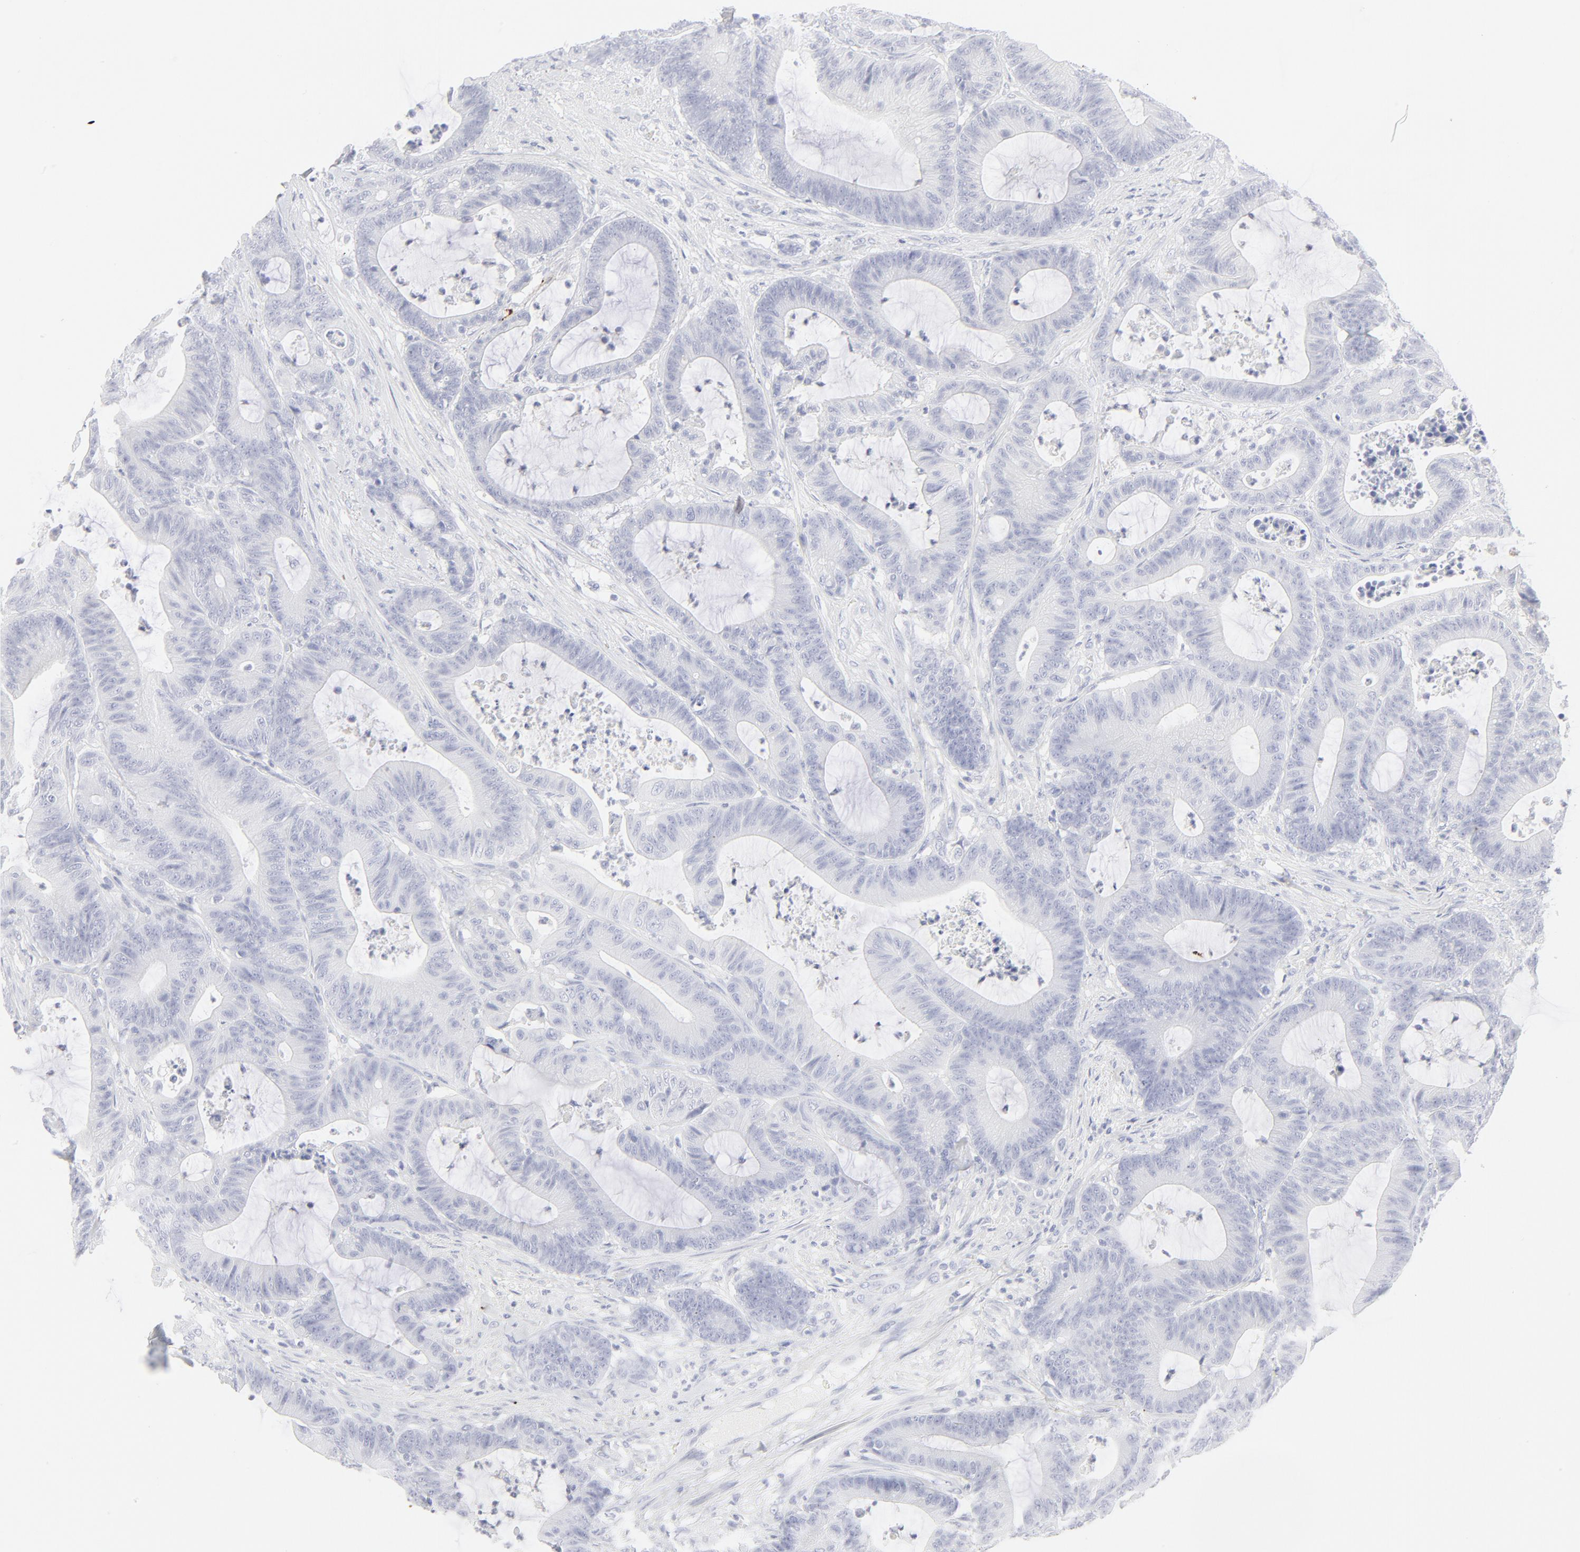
{"staining": {"intensity": "negative", "quantity": "none", "location": "none"}, "tissue": "colorectal cancer", "cell_type": "Tumor cells", "image_type": "cancer", "snomed": [{"axis": "morphology", "description": "Adenocarcinoma, NOS"}, {"axis": "topography", "description": "Colon"}], "caption": "Tumor cells are negative for brown protein staining in colorectal cancer (adenocarcinoma).", "gene": "CCR7", "patient": {"sex": "female", "age": 84}}